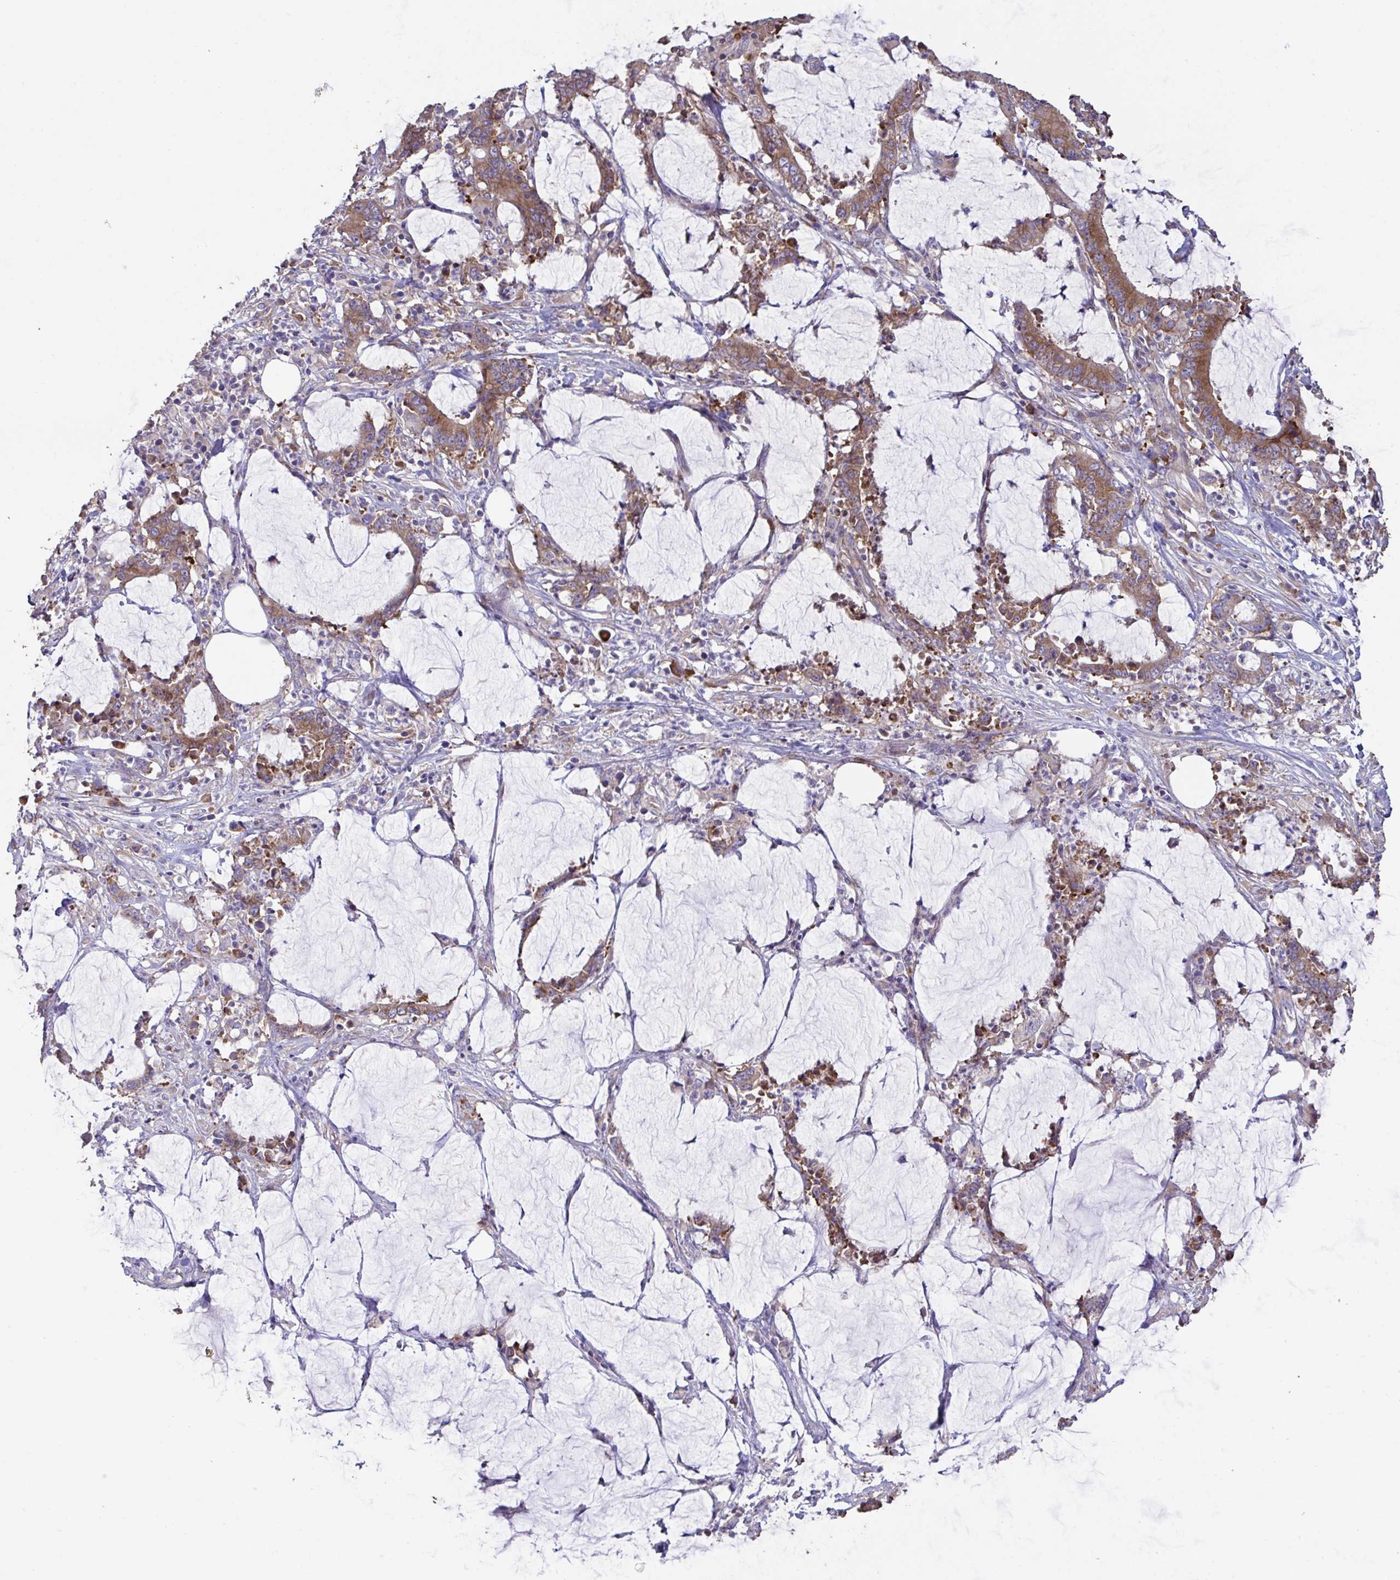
{"staining": {"intensity": "moderate", "quantity": ">75%", "location": "cytoplasmic/membranous"}, "tissue": "stomach cancer", "cell_type": "Tumor cells", "image_type": "cancer", "snomed": [{"axis": "morphology", "description": "Adenocarcinoma, NOS"}, {"axis": "topography", "description": "Stomach, upper"}], "caption": "Approximately >75% of tumor cells in stomach adenocarcinoma demonstrate moderate cytoplasmic/membranous protein staining as visualized by brown immunohistochemical staining.", "gene": "FAU", "patient": {"sex": "male", "age": 68}}